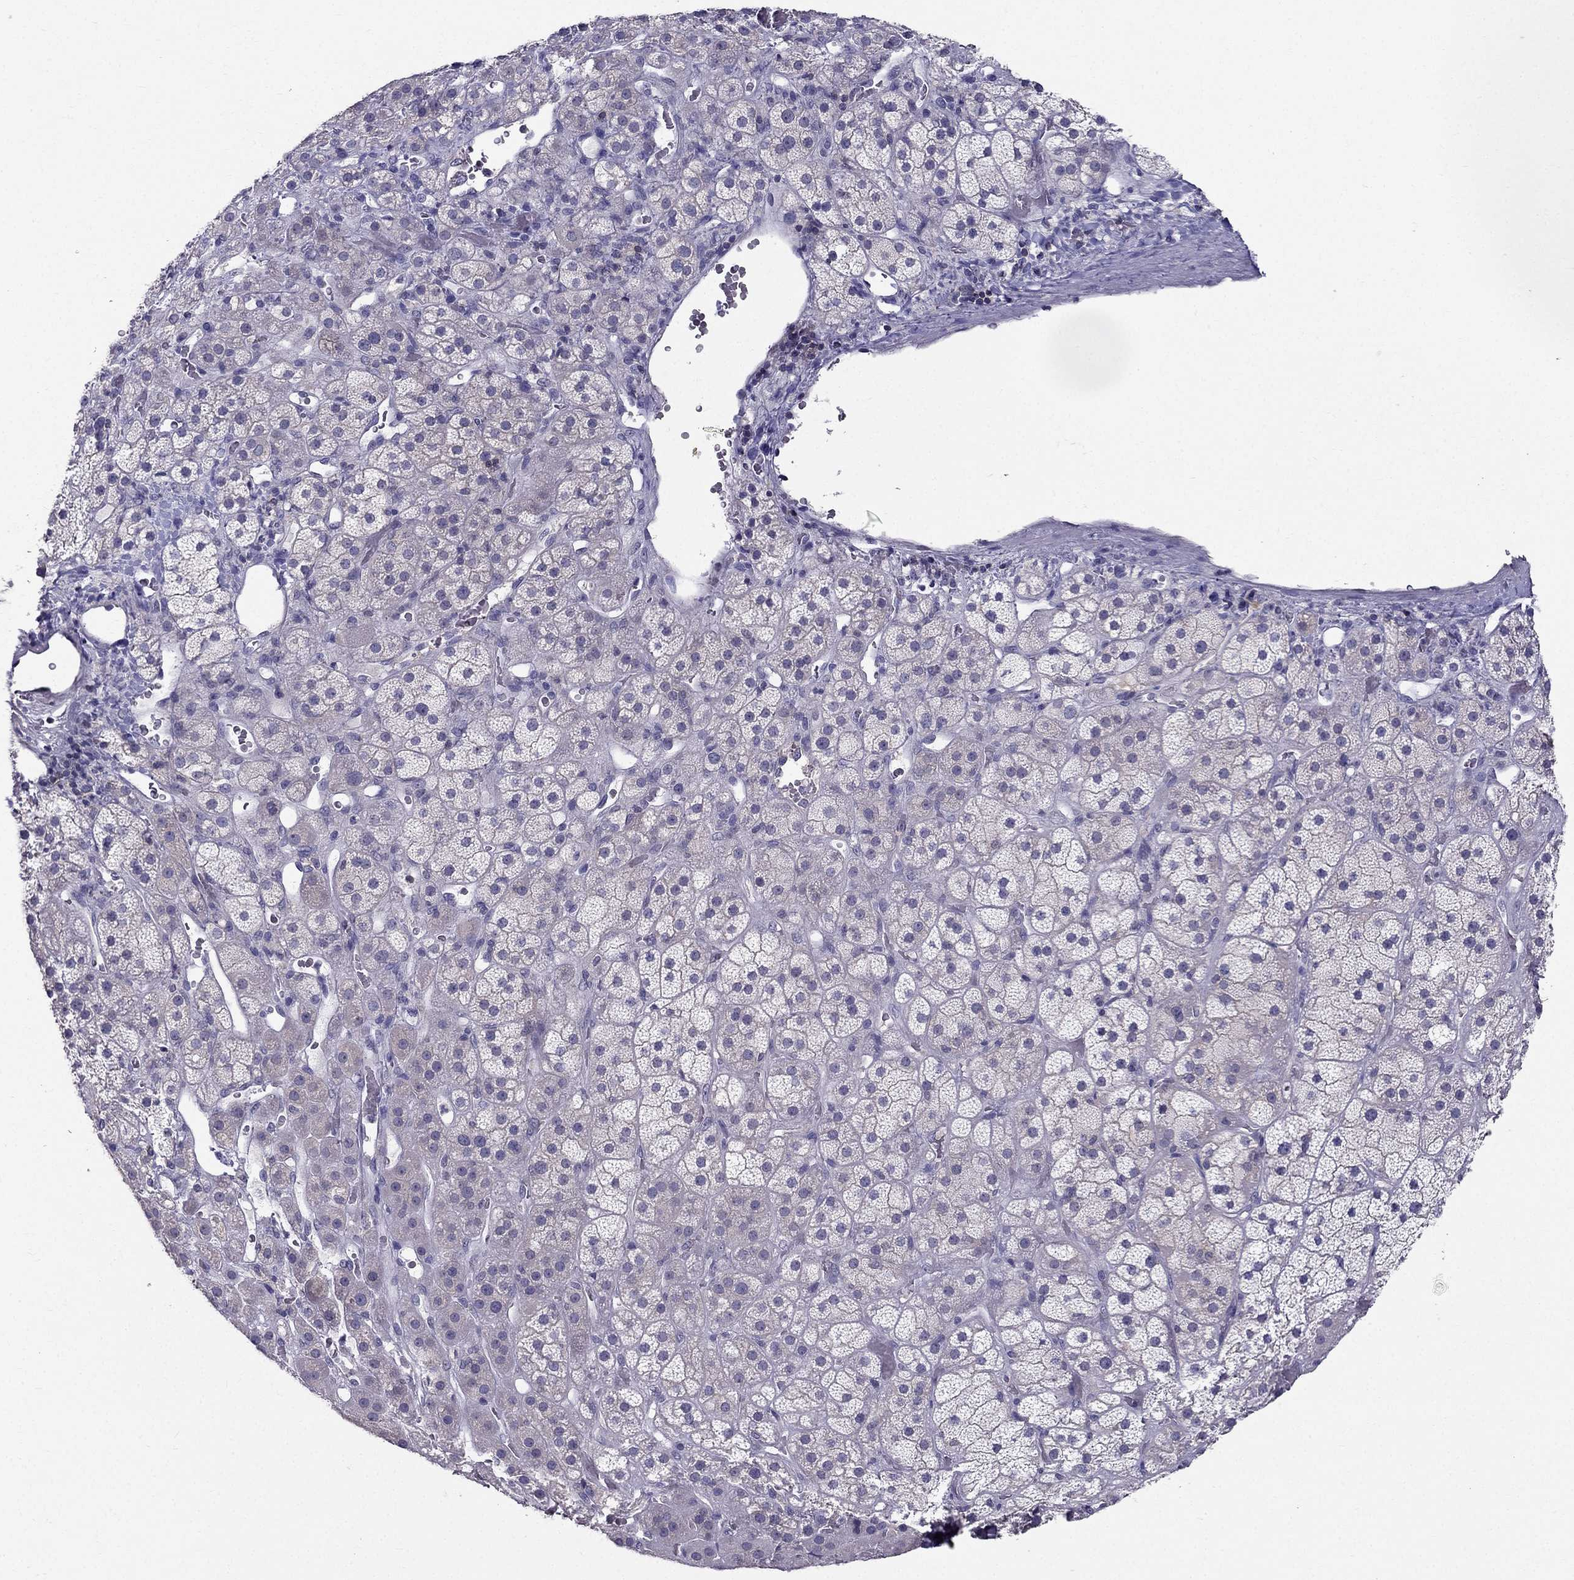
{"staining": {"intensity": "negative", "quantity": "none", "location": "none"}, "tissue": "adrenal gland", "cell_type": "Glandular cells", "image_type": "normal", "snomed": [{"axis": "morphology", "description": "Normal tissue, NOS"}, {"axis": "topography", "description": "Adrenal gland"}], "caption": "This image is of benign adrenal gland stained with immunohistochemistry to label a protein in brown with the nuclei are counter-stained blue. There is no staining in glandular cells. (DAB immunohistochemistry with hematoxylin counter stain).", "gene": "AAK1", "patient": {"sex": "male", "age": 57}}